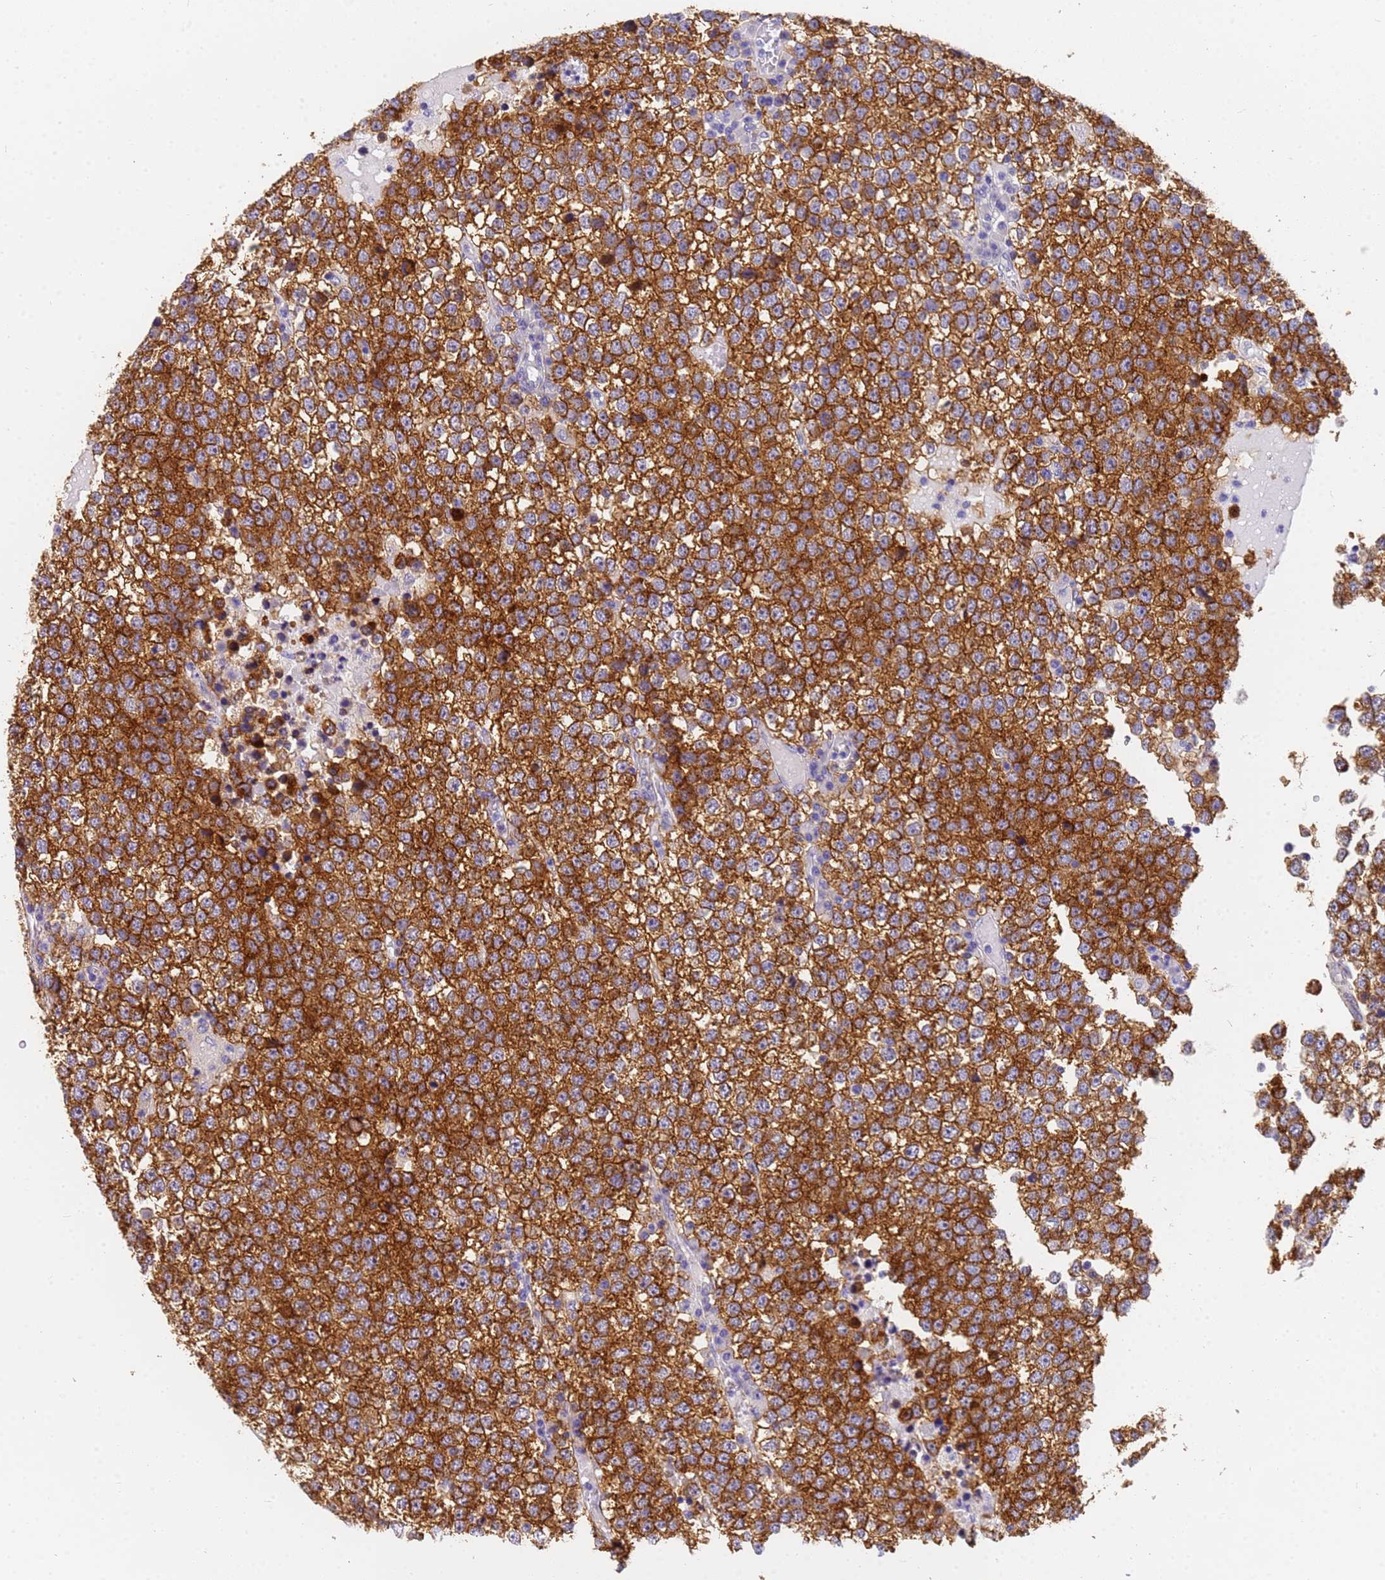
{"staining": {"intensity": "strong", "quantity": ">75%", "location": "cytoplasmic/membranous"}, "tissue": "testis cancer", "cell_type": "Tumor cells", "image_type": "cancer", "snomed": [{"axis": "morphology", "description": "Seminoma, NOS"}, {"axis": "topography", "description": "Testis"}], "caption": "High-magnification brightfield microscopy of testis seminoma stained with DAB (3,3'-diaminobenzidine) (brown) and counterstained with hematoxylin (blue). tumor cells exhibit strong cytoplasmic/membranous staining is identified in approximately>75% of cells.", "gene": "MVB12A", "patient": {"sex": "male", "age": 65}}